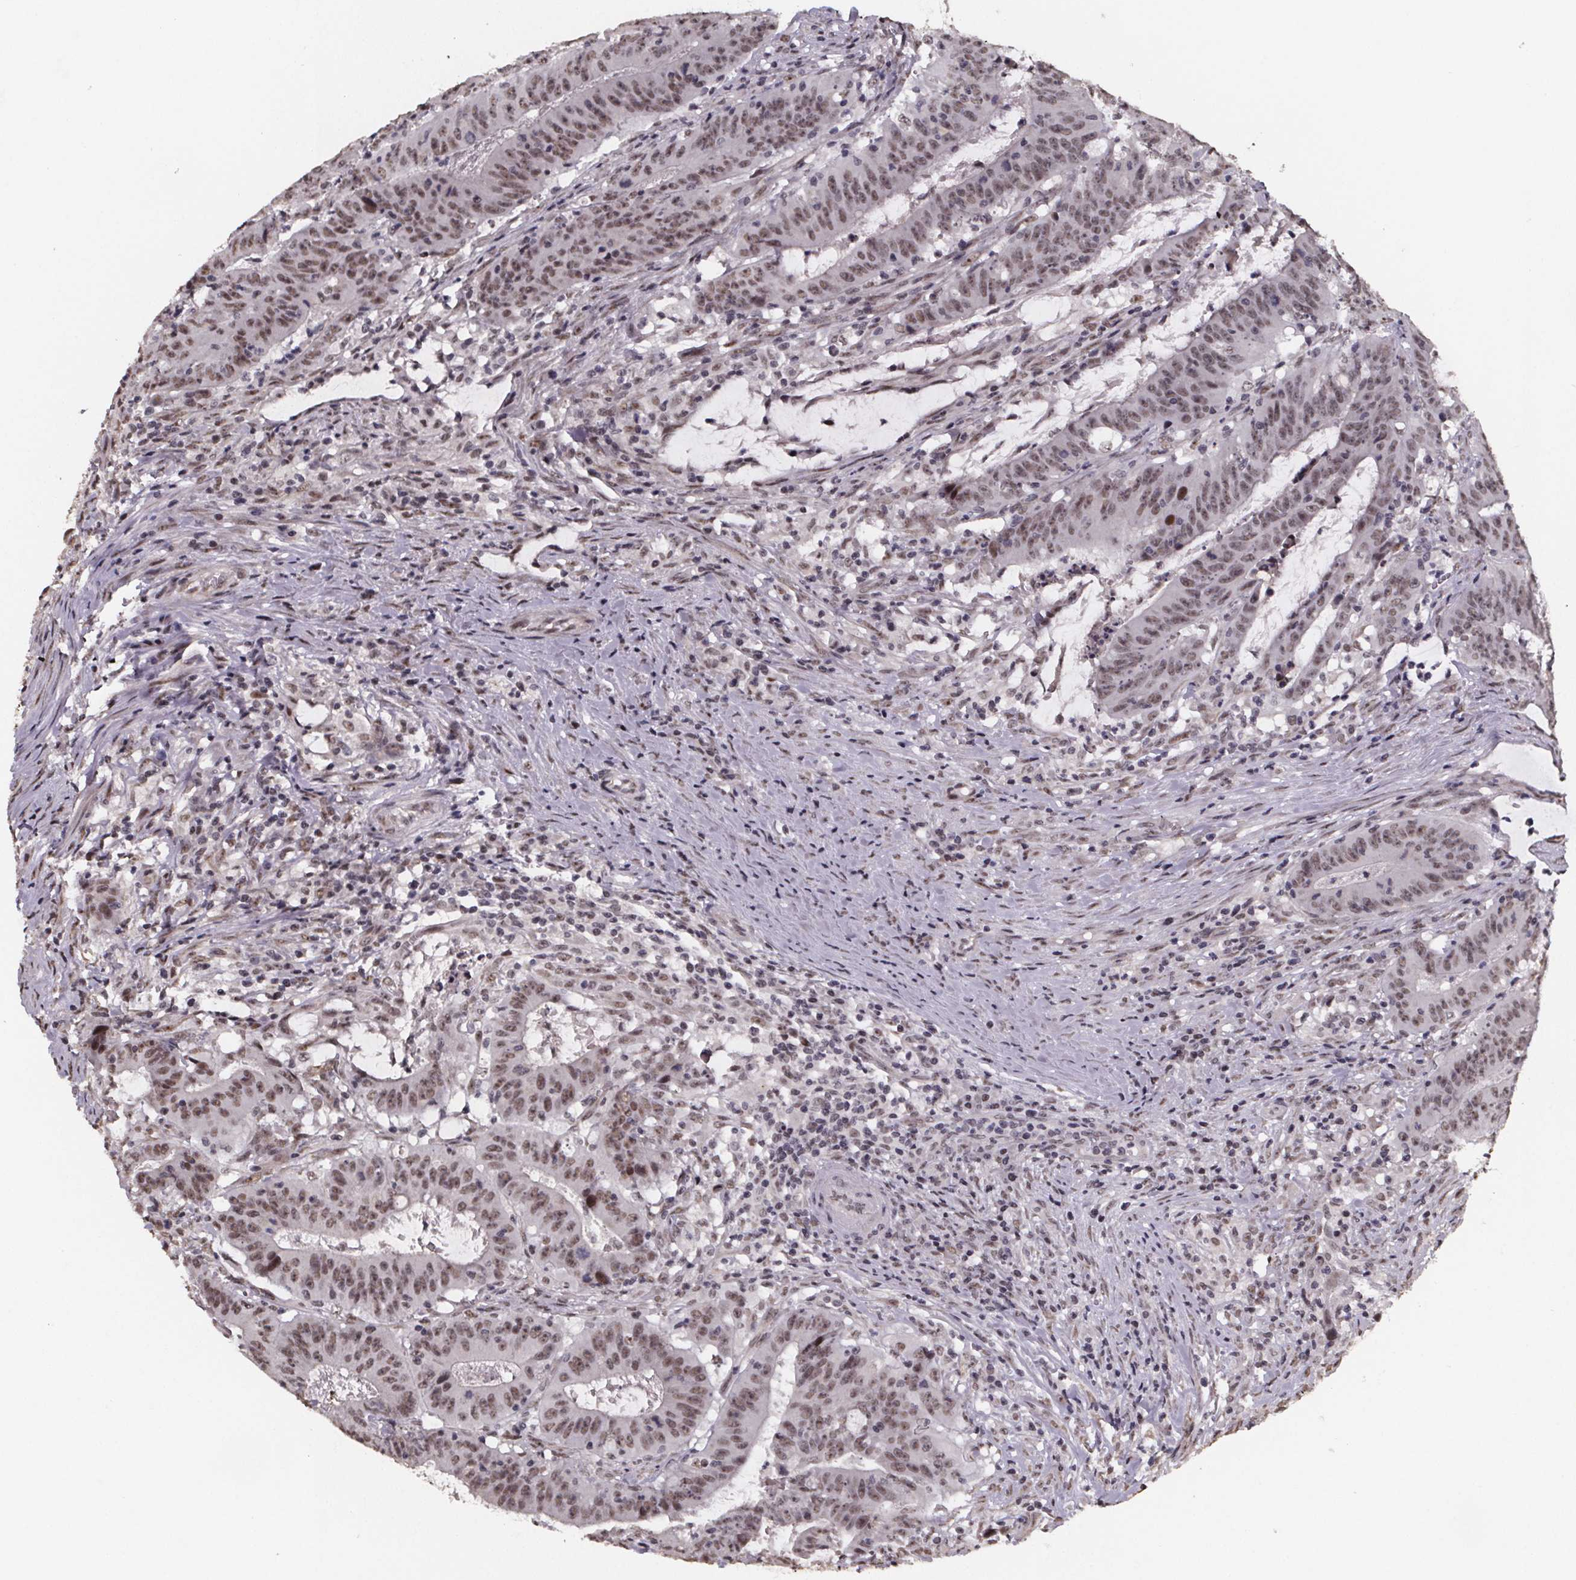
{"staining": {"intensity": "moderate", "quantity": ">75%", "location": "nuclear"}, "tissue": "colorectal cancer", "cell_type": "Tumor cells", "image_type": "cancer", "snomed": [{"axis": "morphology", "description": "Adenocarcinoma, NOS"}, {"axis": "topography", "description": "Colon"}], "caption": "This image reveals immunohistochemistry (IHC) staining of colorectal cancer, with medium moderate nuclear expression in approximately >75% of tumor cells.", "gene": "U2SURP", "patient": {"sex": "male", "age": 33}}